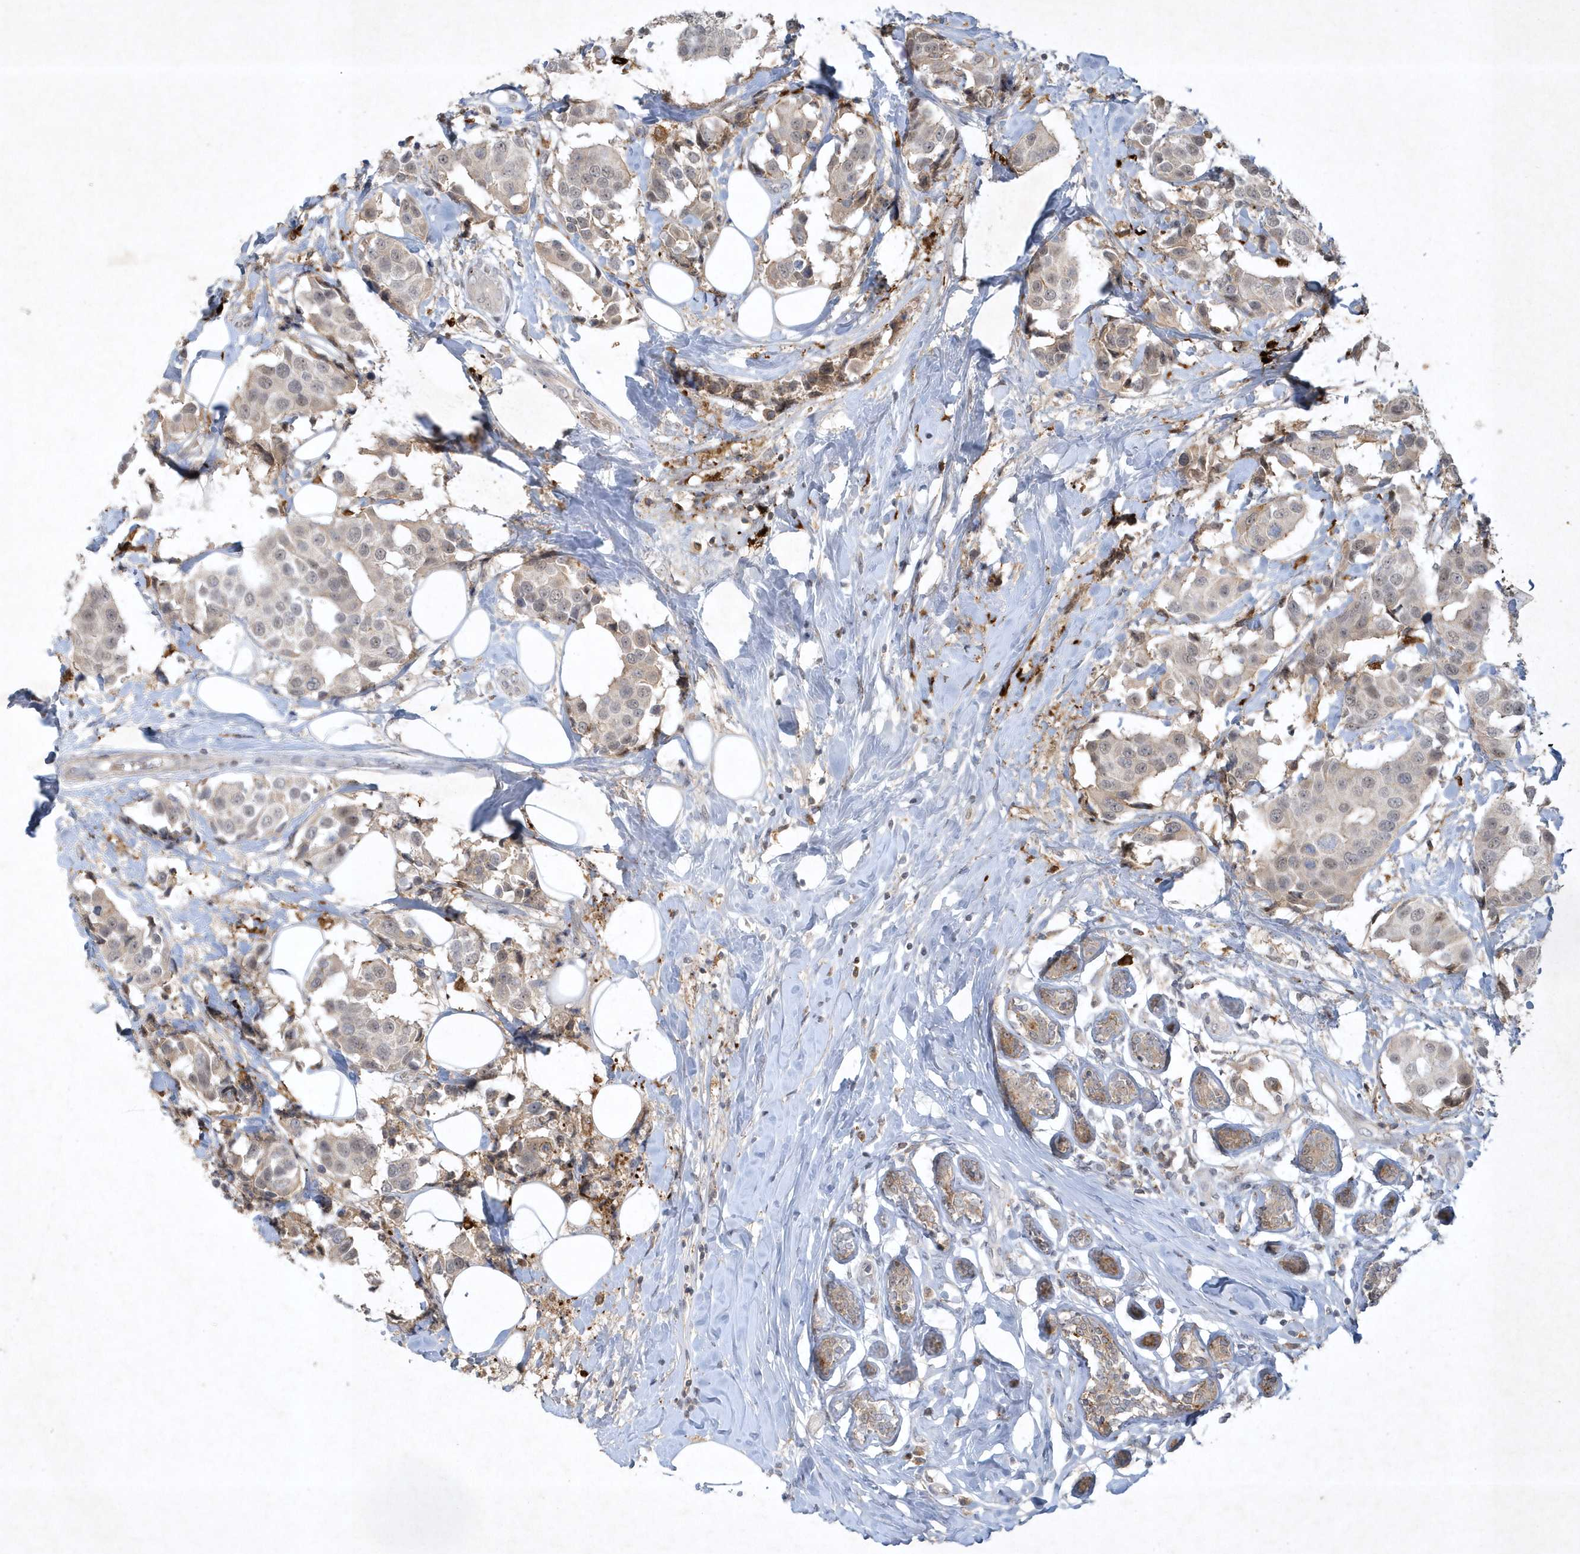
{"staining": {"intensity": "weak", "quantity": "<25%", "location": "nuclear"}, "tissue": "breast cancer", "cell_type": "Tumor cells", "image_type": "cancer", "snomed": [{"axis": "morphology", "description": "Normal tissue, NOS"}, {"axis": "morphology", "description": "Duct carcinoma"}, {"axis": "topography", "description": "Breast"}], "caption": "Breast intraductal carcinoma stained for a protein using immunohistochemistry (IHC) reveals no positivity tumor cells.", "gene": "THG1L", "patient": {"sex": "female", "age": 39}}